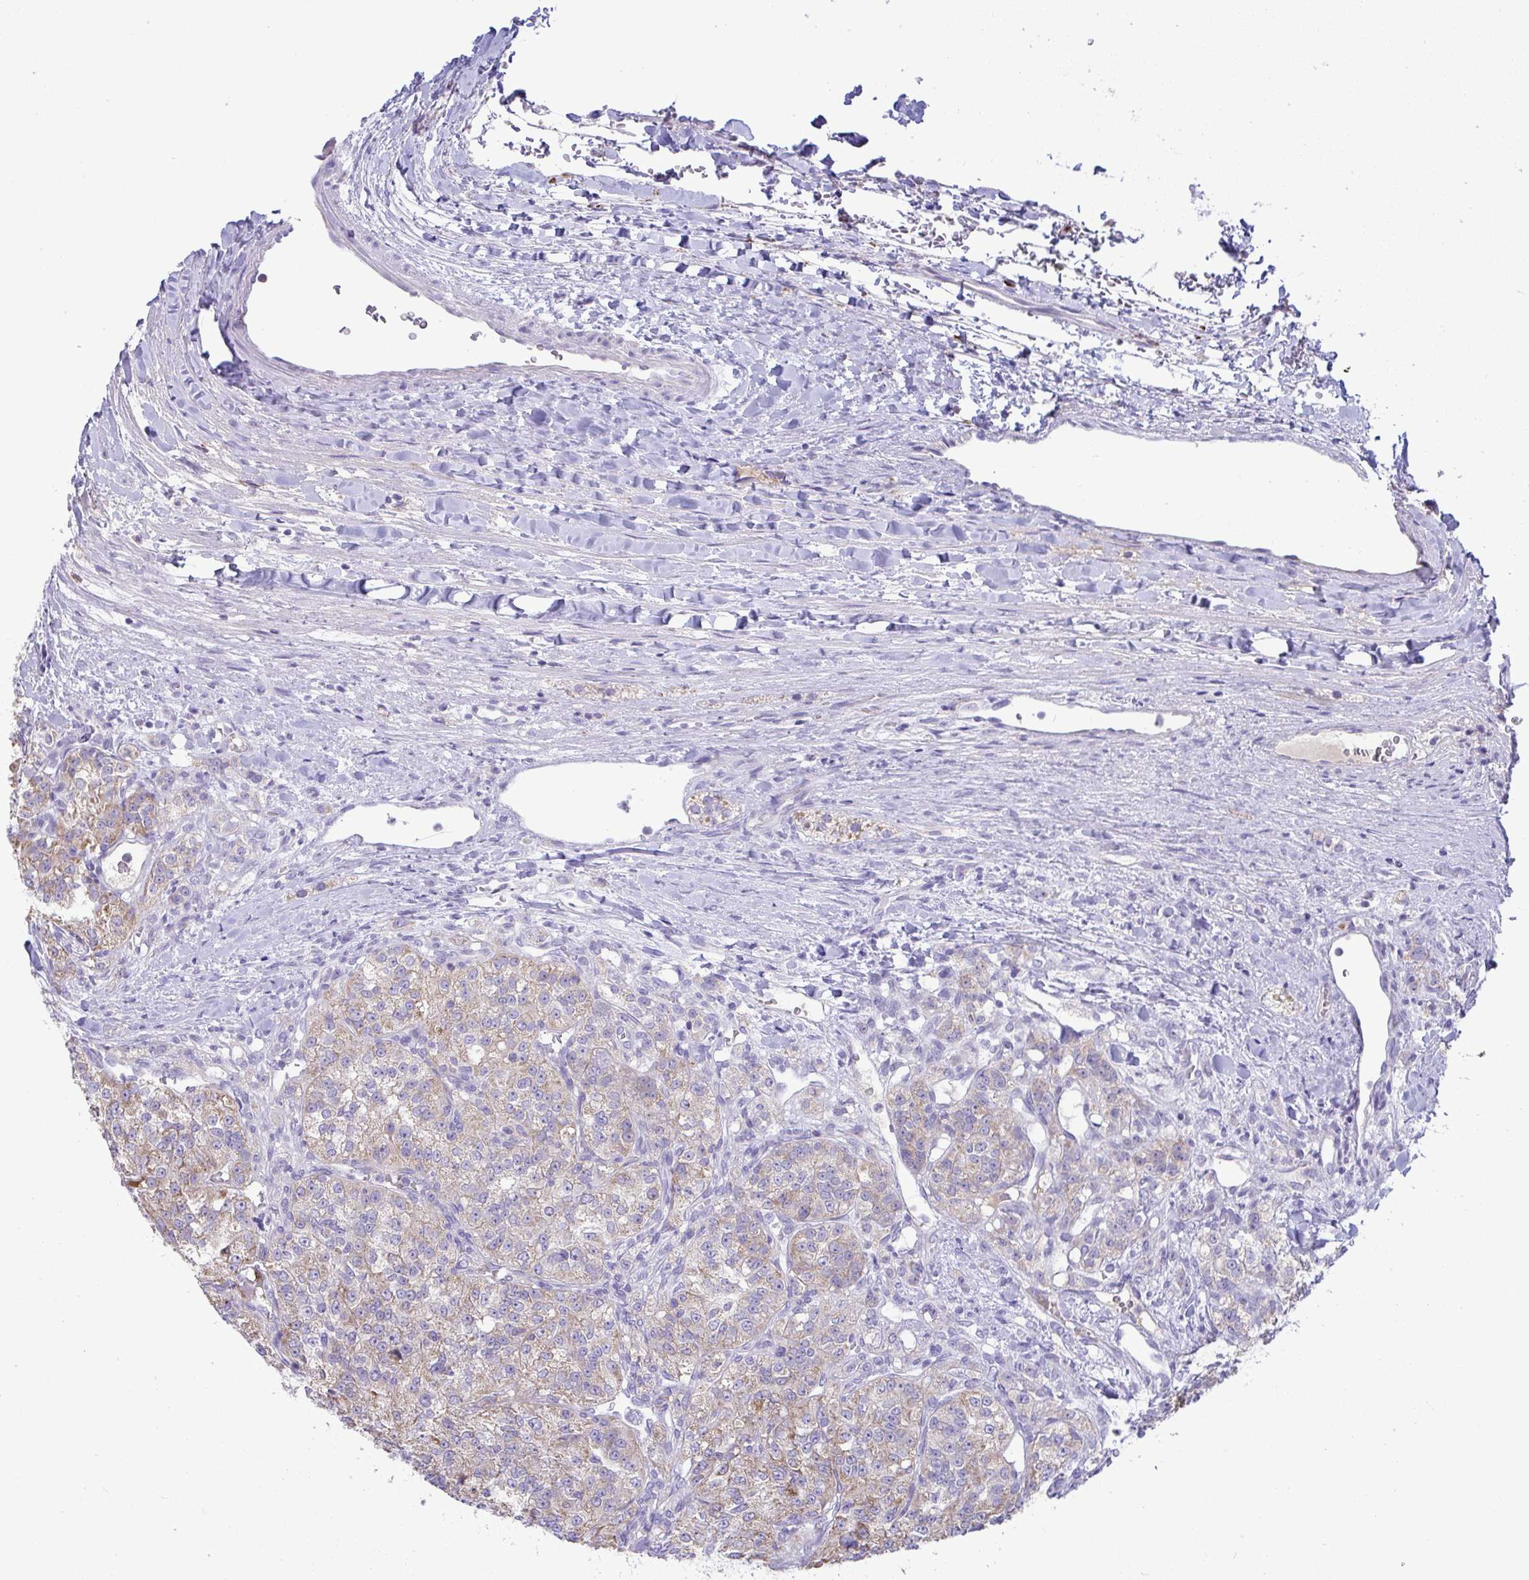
{"staining": {"intensity": "weak", "quantity": ">75%", "location": "cytoplasmic/membranous"}, "tissue": "renal cancer", "cell_type": "Tumor cells", "image_type": "cancer", "snomed": [{"axis": "morphology", "description": "Adenocarcinoma, NOS"}, {"axis": "topography", "description": "Kidney"}], "caption": "Renal cancer (adenocarcinoma) was stained to show a protein in brown. There is low levels of weak cytoplasmic/membranous positivity in approximately >75% of tumor cells.", "gene": "PLA2G12B", "patient": {"sex": "female", "age": 63}}